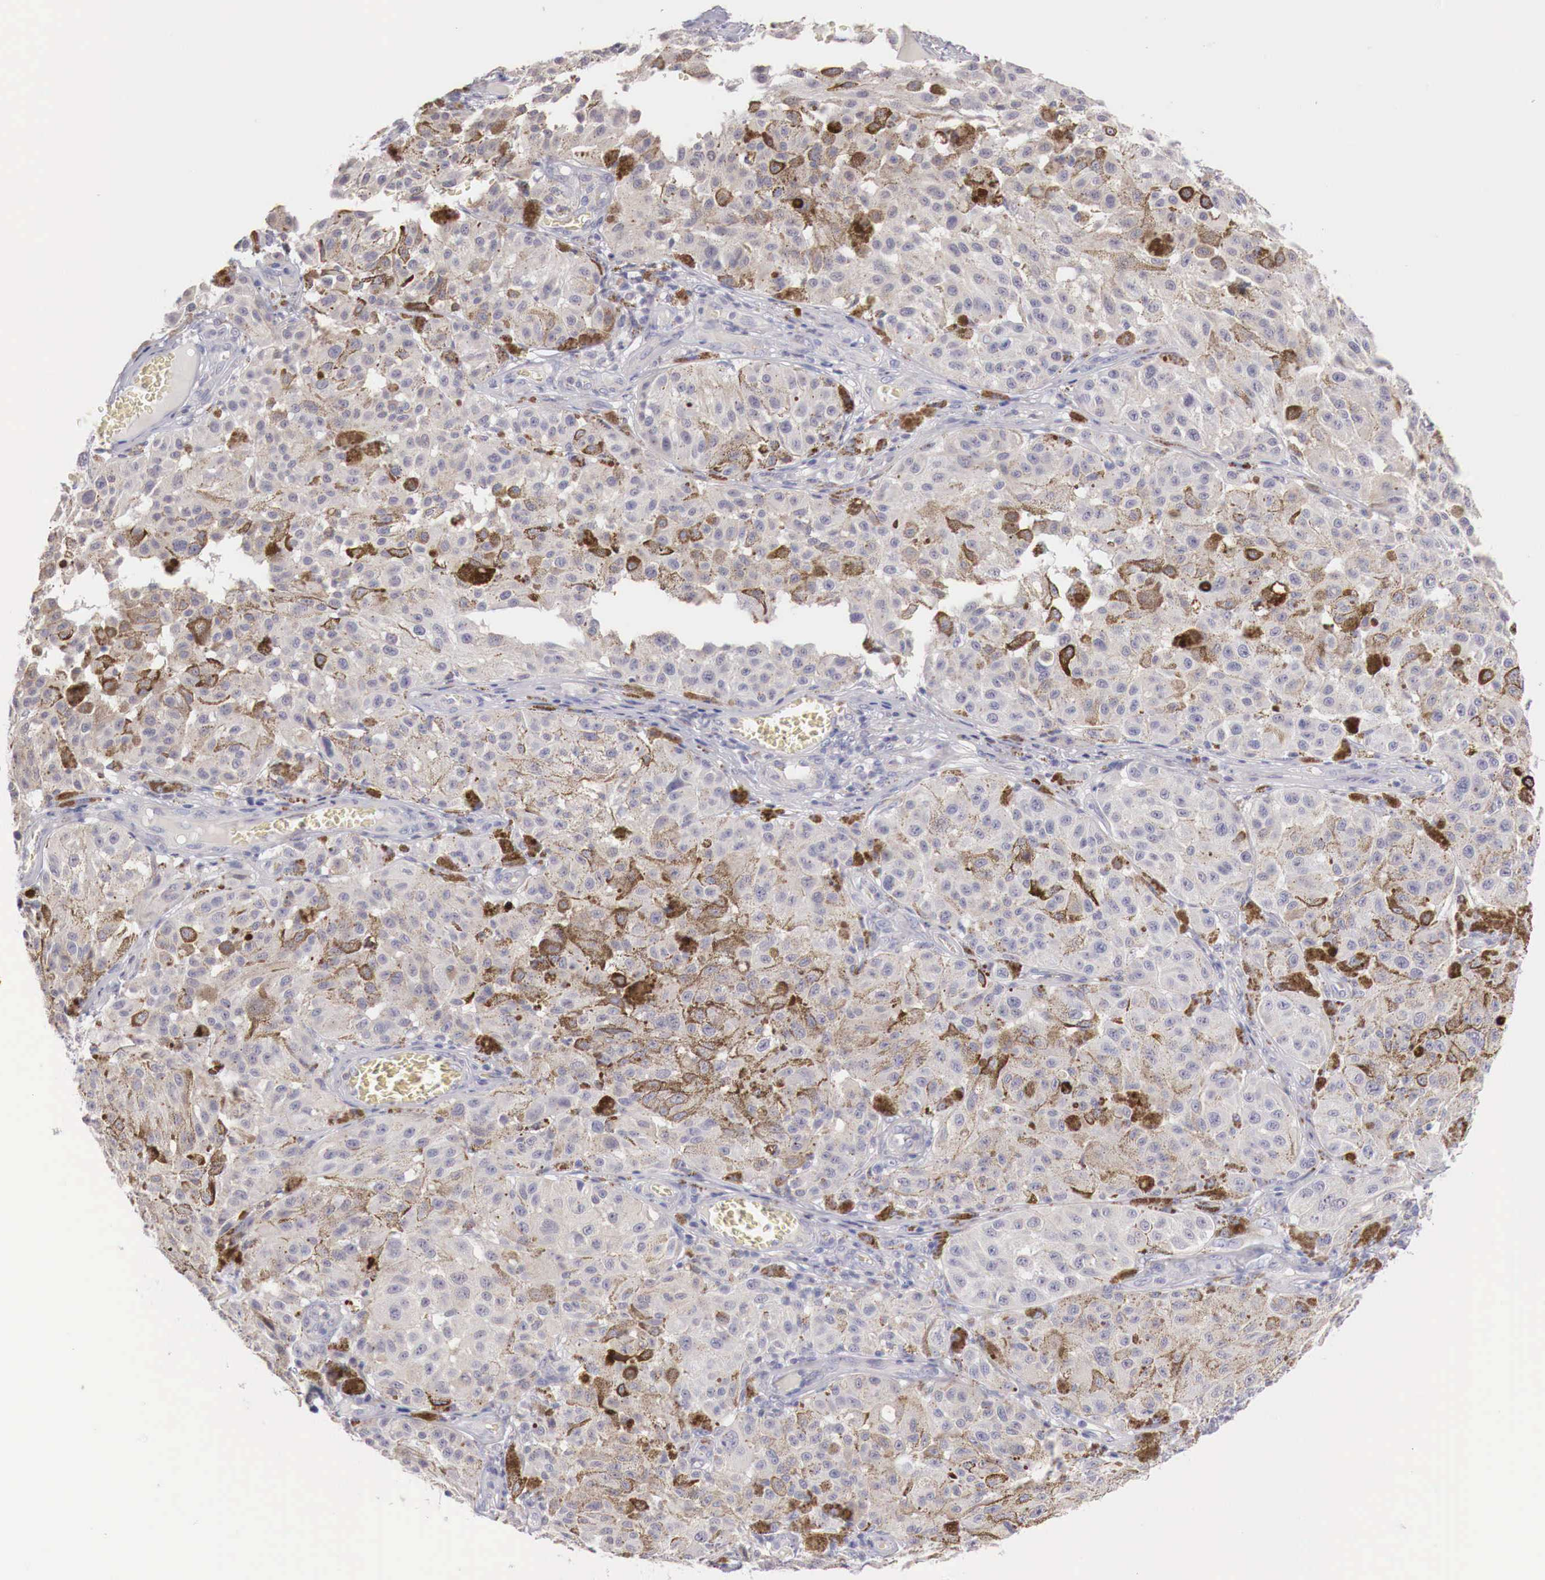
{"staining": {"intensity": "moderate", "quantity": "<25%", "location": "cytoplasmic/membranous"}, "tissue": "melanoma", "cell_type": "Tumor cells", "image_type": "cancer", "snomed": [{"axis": "morphology", "description": "Malignant melanoma, NOS"}, {"axis": "topography", "description": "Skin"}], "caption": "The micrograph shows staining of malignant melanoma, revealing moderate cytoplasmic/membranous protein expression (brown color) within tumor cells. Immunohistochemistry (ihc) stains the protein in brown and the nuclei are stained blue.", "gene": "TRIM13", "patient": {"sex": "female", "age": 64}}